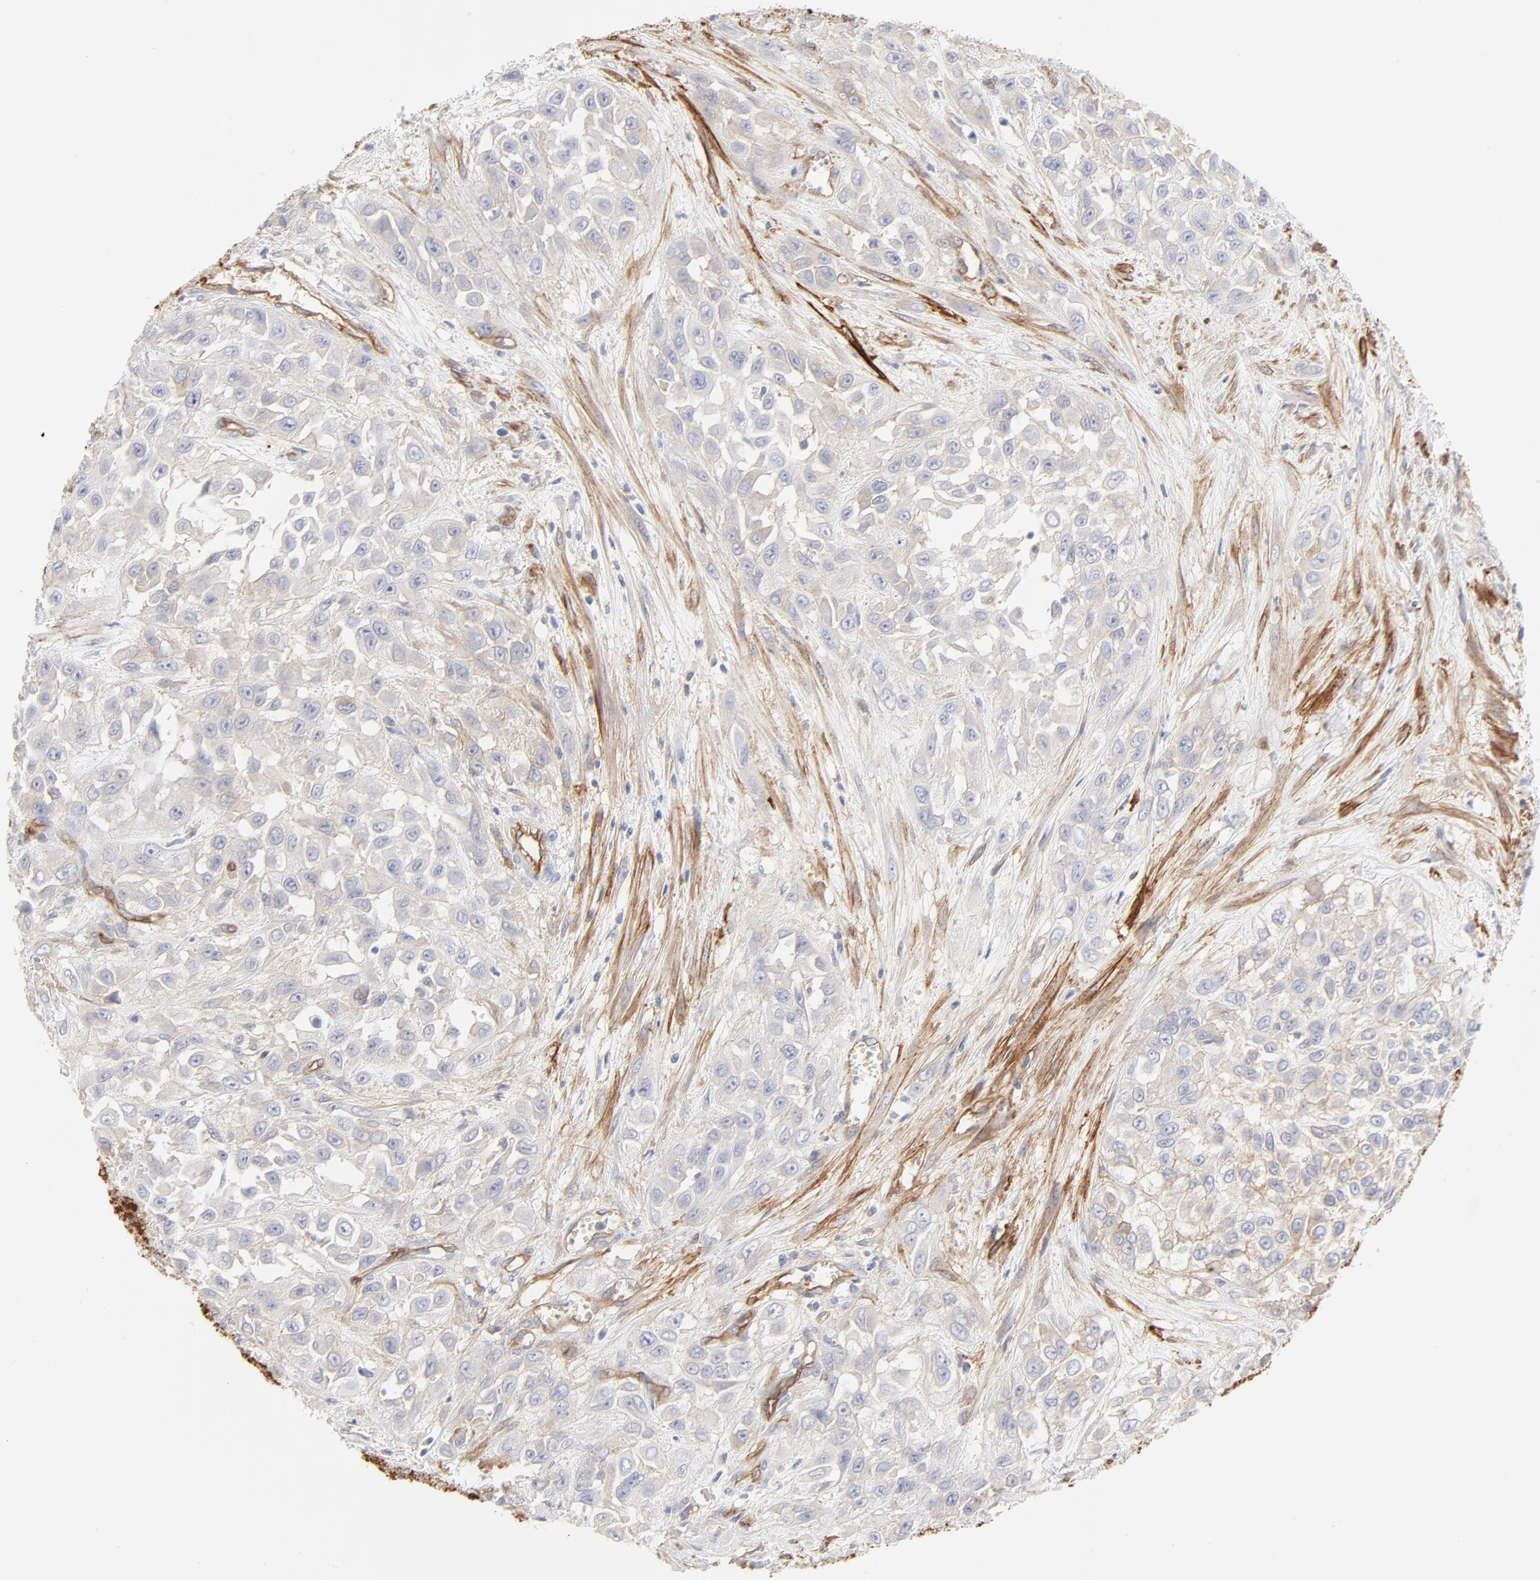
{"staining": {"intensity": "negative", "quantity": "none", "location": "none"}, "tissue": "urothelial cancer", "cell_type": "Tumor cells", "image_type": "cancer", "snomed": [{"axis": "morphology", "description": "Urothelial carcinoma, High grade"}, {"axis": "topography", "description": "Urinary bladder"}], "caption": "Image shows no significant protein staining in tumor cells of urothelial cancer.", "gene": "ITGA5", "patient": {"sex": "male", "age": 57}}